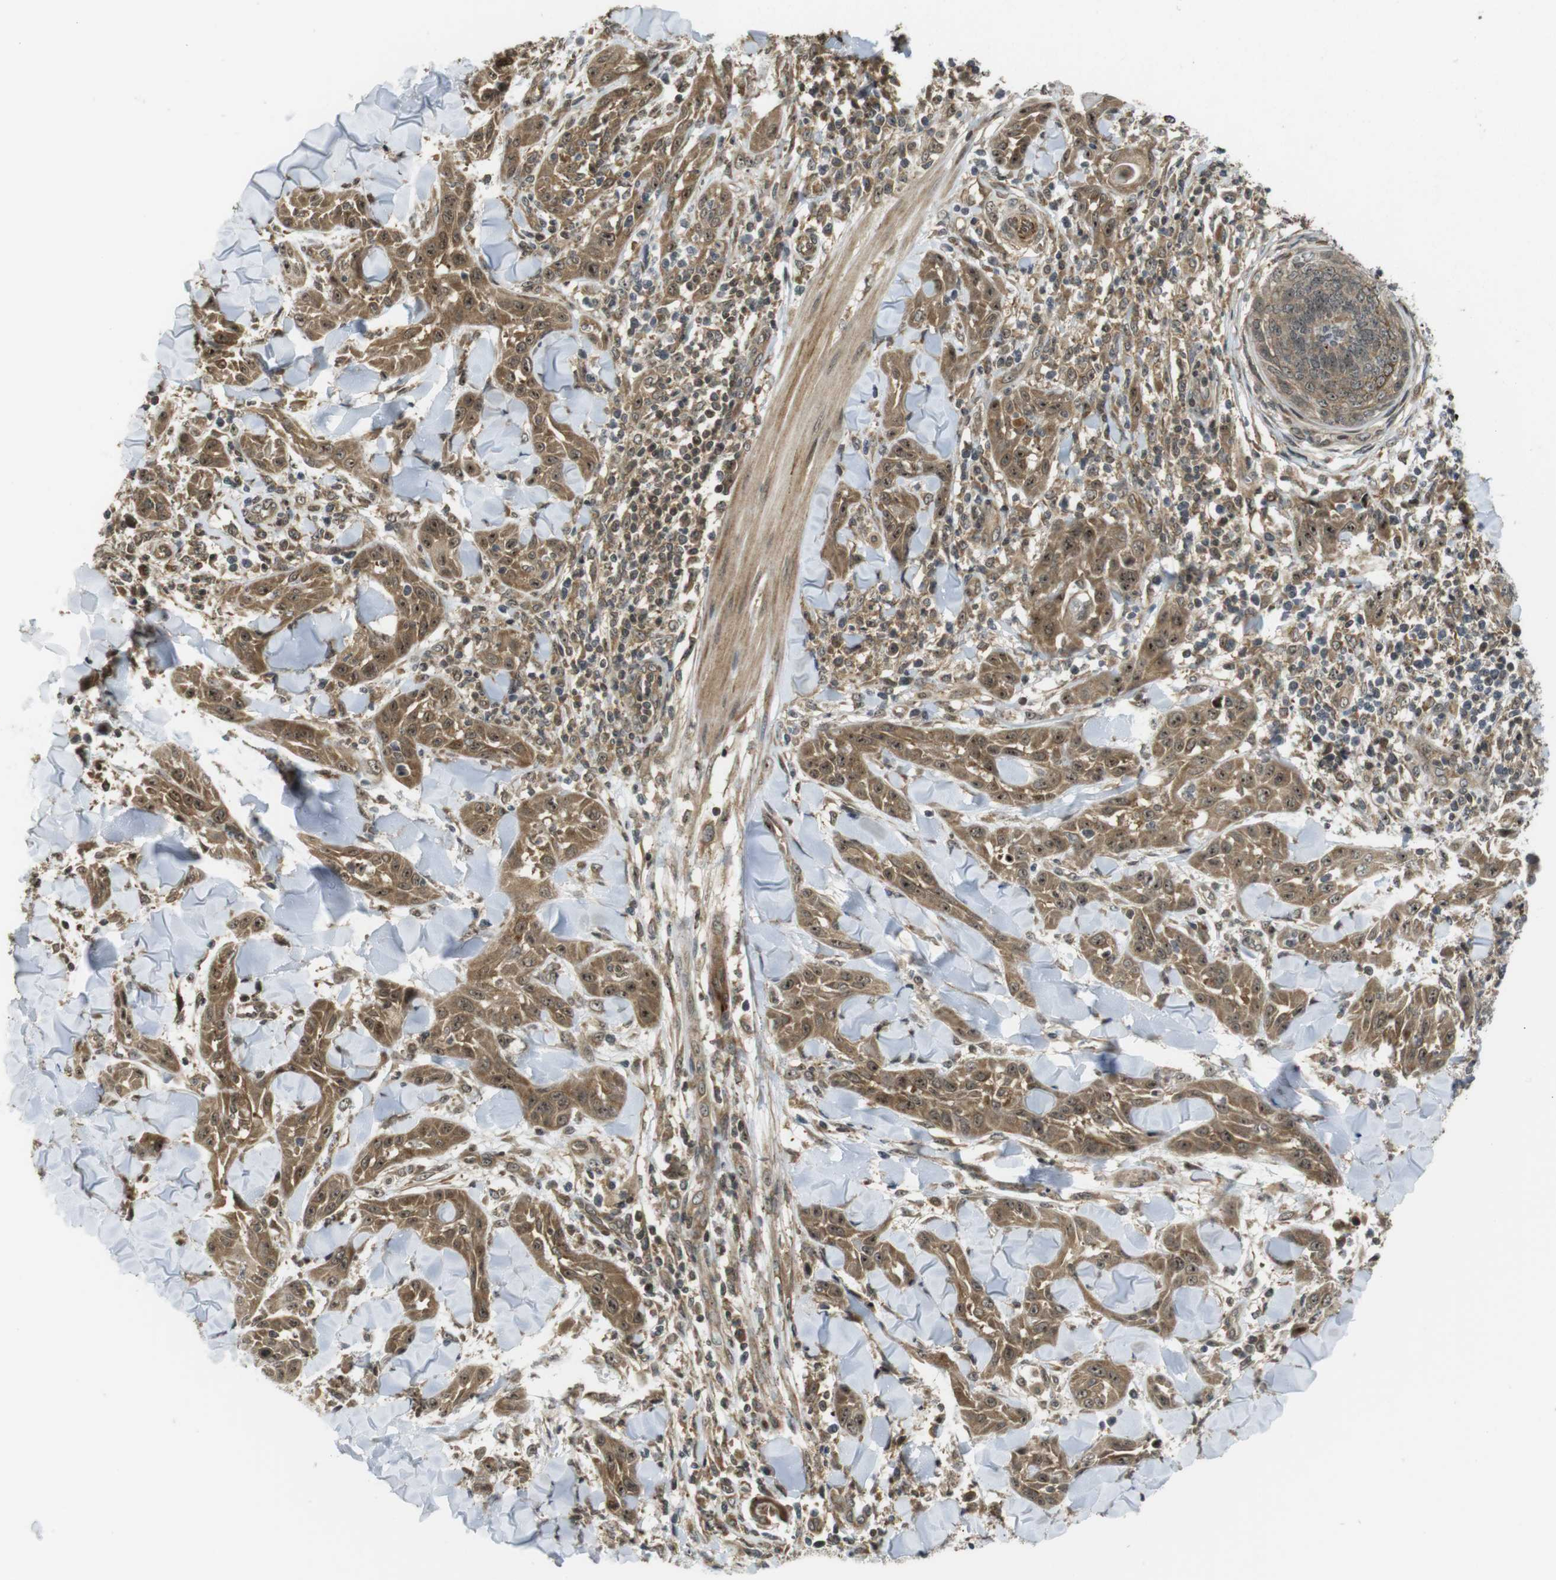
{"staining": {"intensity": "moderate", "quantity": ">75%", "location": "cytoplasmic/membranous,nuclear"}, "tissue": "skin cancer", "cell_type": "Tumor cells", "image_type": "cancer", "snomed": [{"axis": "morphology", "description": "Squamous cell carcinoma, NOS"}, {"axis": "topography", "description": "Skin"}], "caption": "Immunohistochemistry (IHC) (DAB (3,3'-diaminobenzidine)) staining of skin cancer demonstrates moderate cytoplasmic/membranous and nuclear protein staining in about >75% of tumor cells.", "gene": "CC2D1A", "patient": {"sex": "male", "age": 24}}